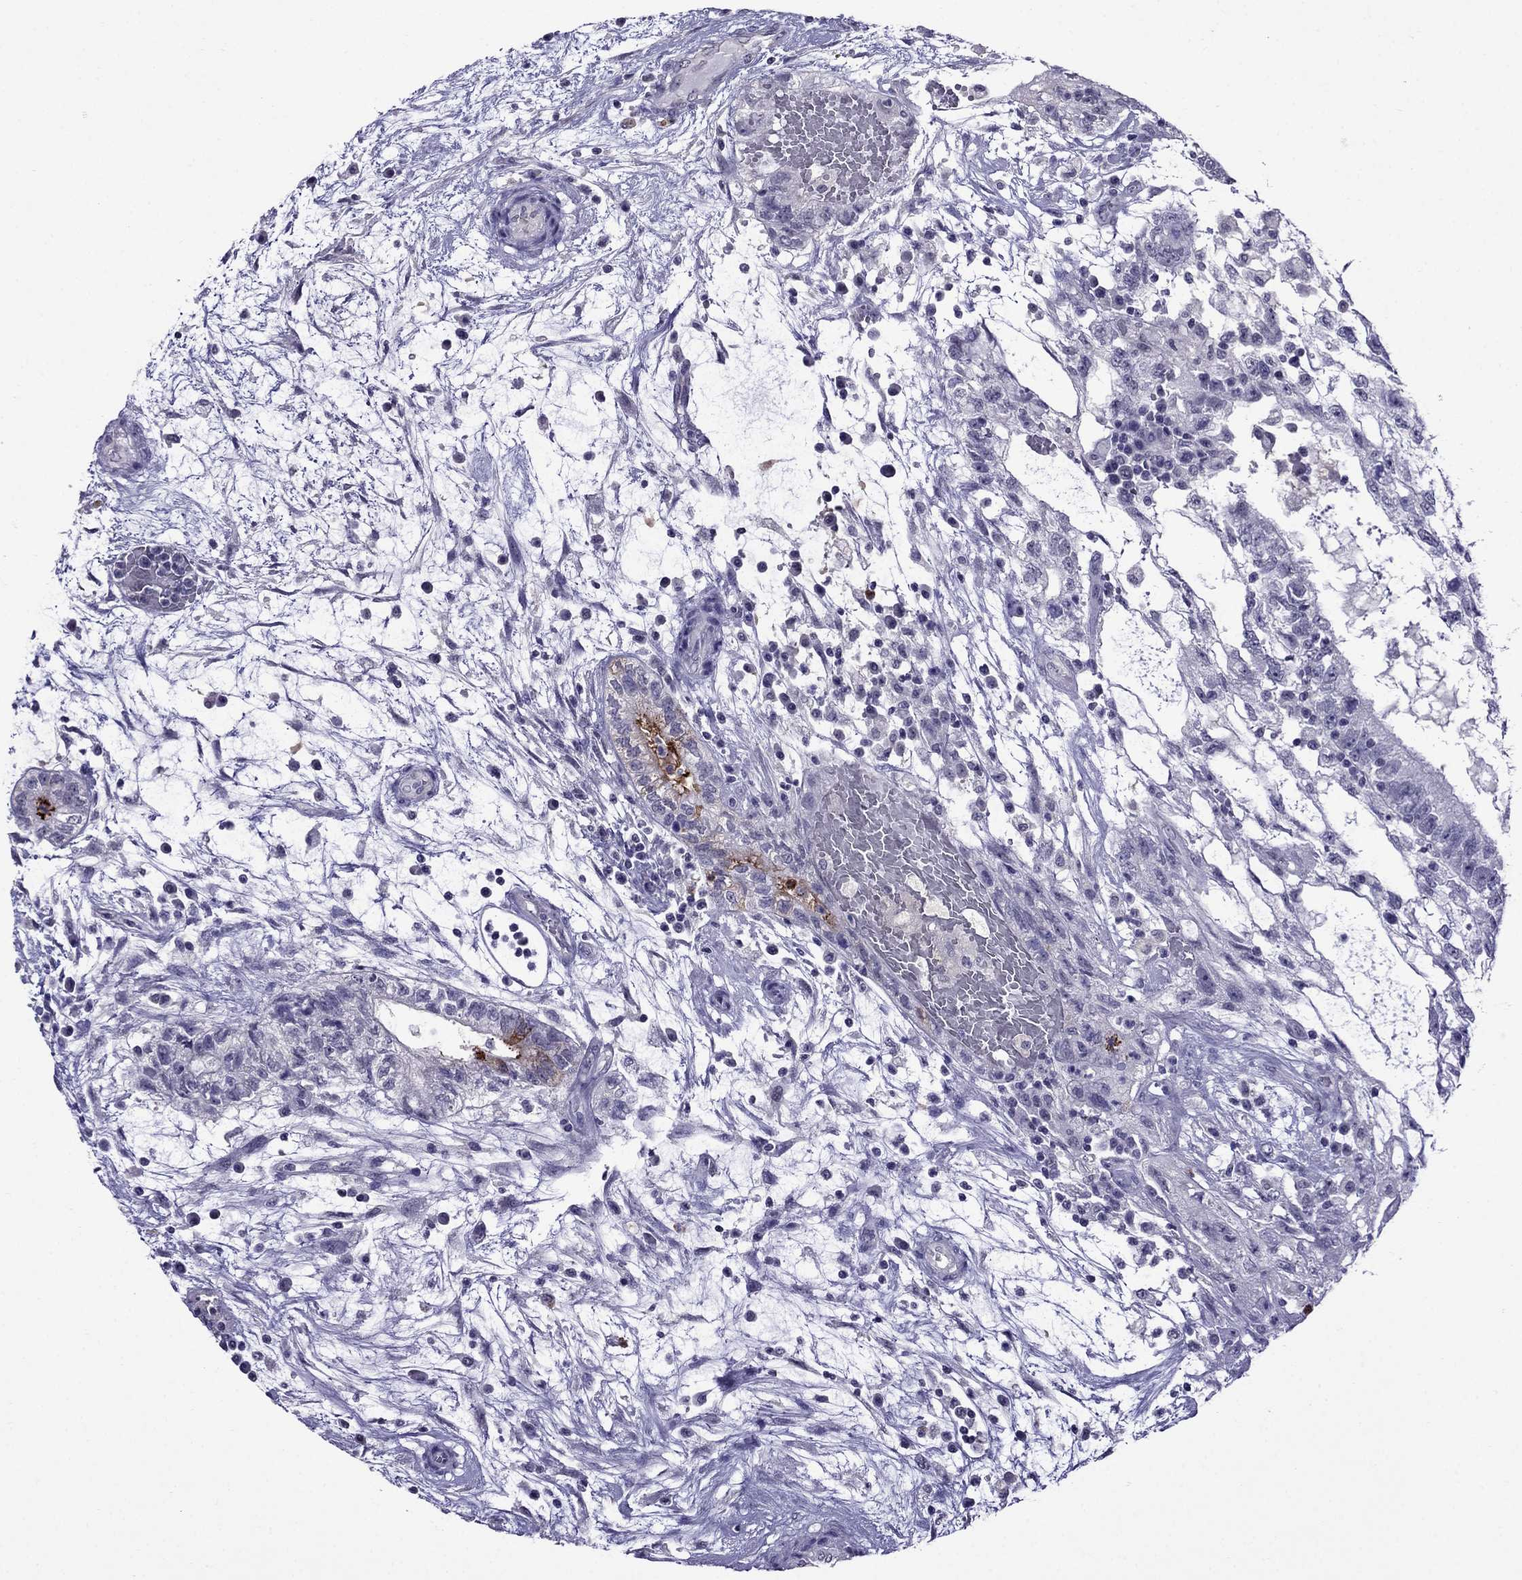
{"staining": {"intensity": "negative", "quantity": "none", "location": "none"}, "tissue": "testis cancer", "cell_type": "Tumor cells", "image_type": "cancer", "snomed": [{"axis": "morphology", "description": "Normal tissue, NOS"}, {"axis": "morphology", "description": "Carcinoma, Embryonal, NOS"}, {"axis": "topography", "description": "Testis"}, {"axis": "topography", "description": "Epididymis"}], "caption": "Immunohistochemistry (IHC) of human testis cancer (embryonal carcinoma) shows no staining in tumor cells.", "gene": "OLFM4", "patient": {"sex": "male", "age": 32}}